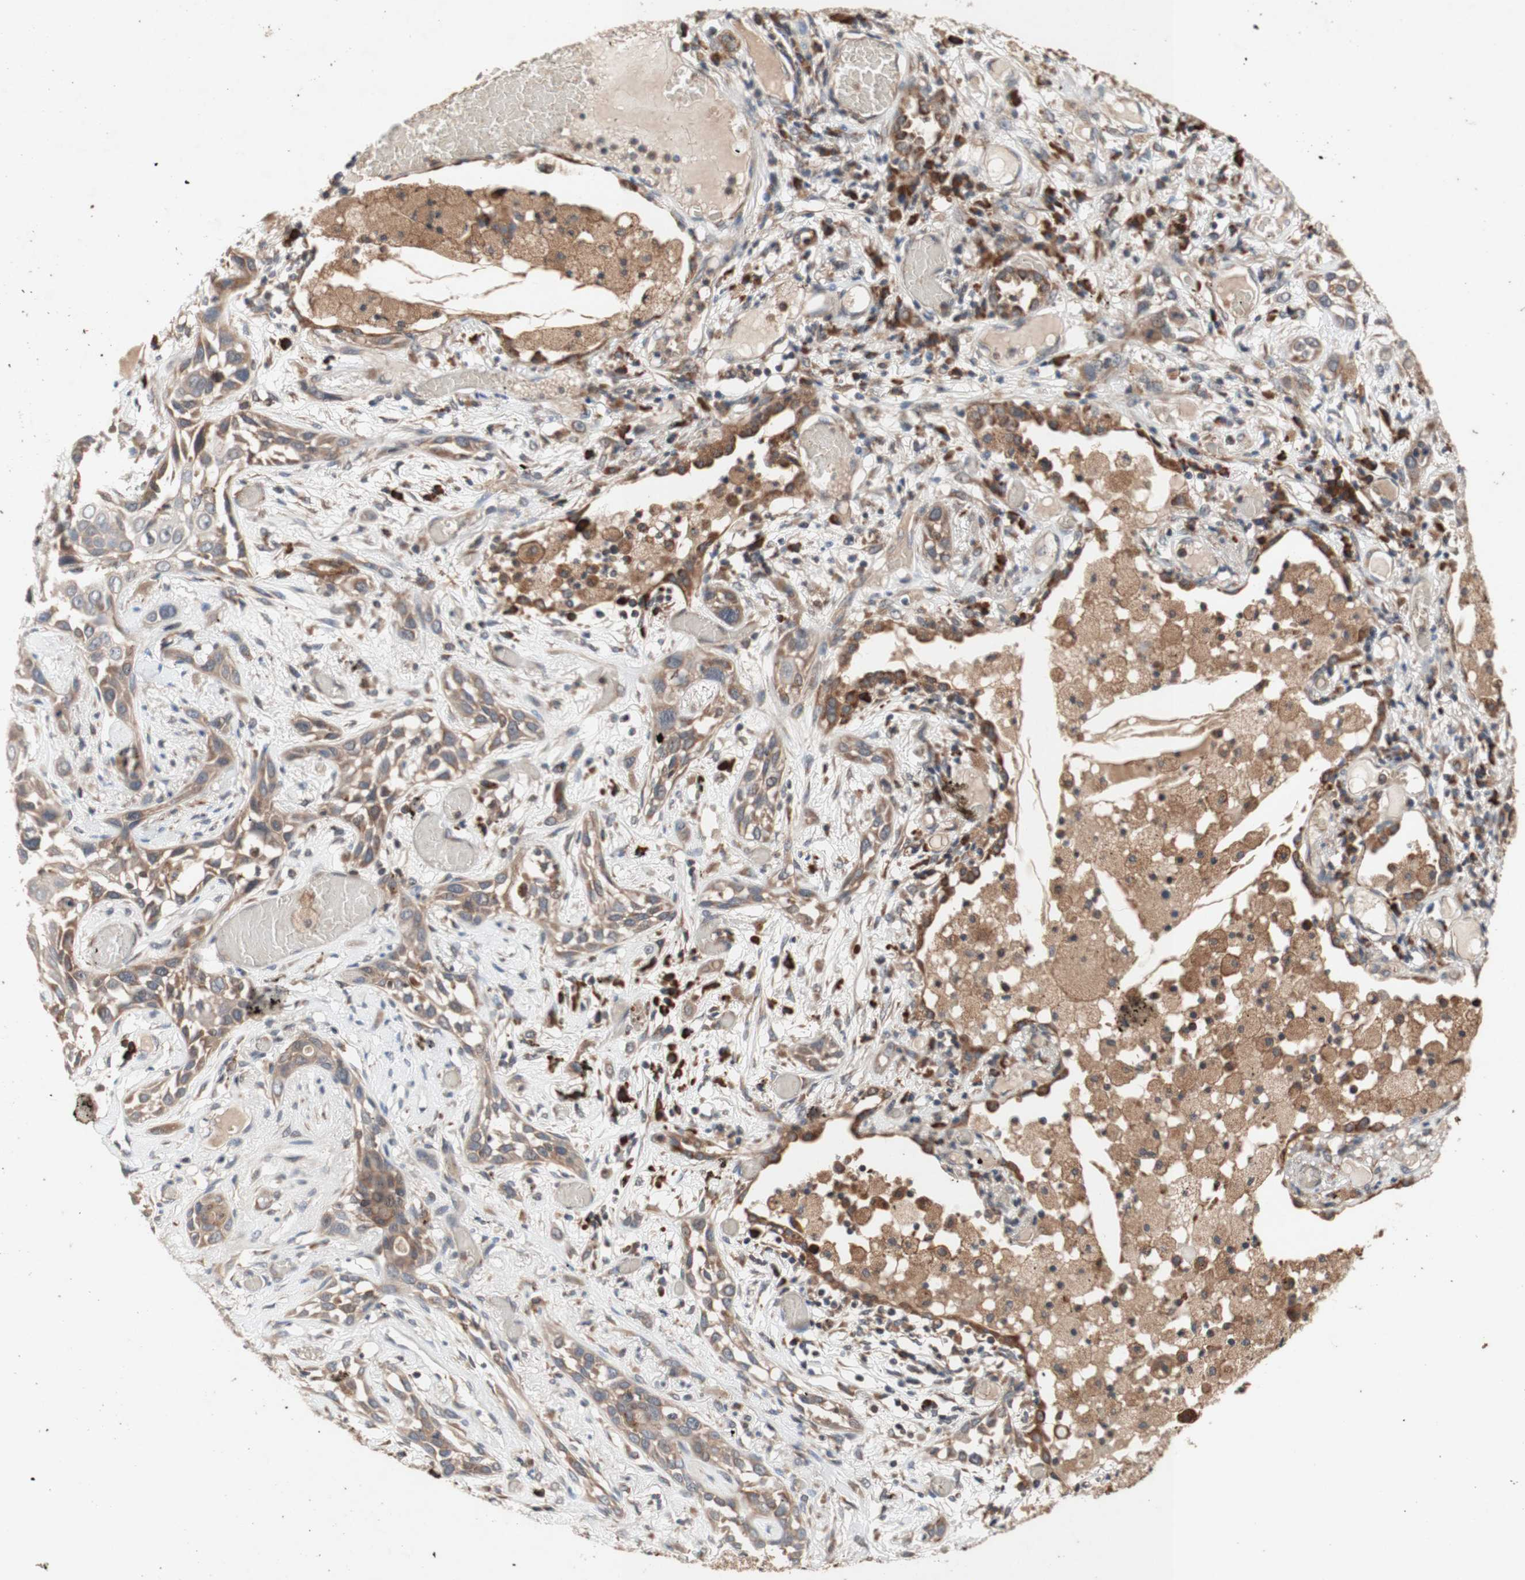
{"staining": {"intensity": "weak", "quantity": ">75%", "location": "cytoplasmic/membranous"}, "tissue": "lung cancer", "cell_type": "Tumor cells", "image_type": "cancer", "snomed": [{"axis": "morphology", "description": "Squamous cell carcinoma, NOS"}, {"axis": "topography", "description": "Lung"}], "caption": "A photomicrograph showing weak cytoplasmic/membranous positivity in approximately >75% of tumor cells in squamous cell carcinoma (lung), as visualized by brown immunohistochemical staining.", "gene": "DDOST", "patient": {"sex": "male", "age": 71}}